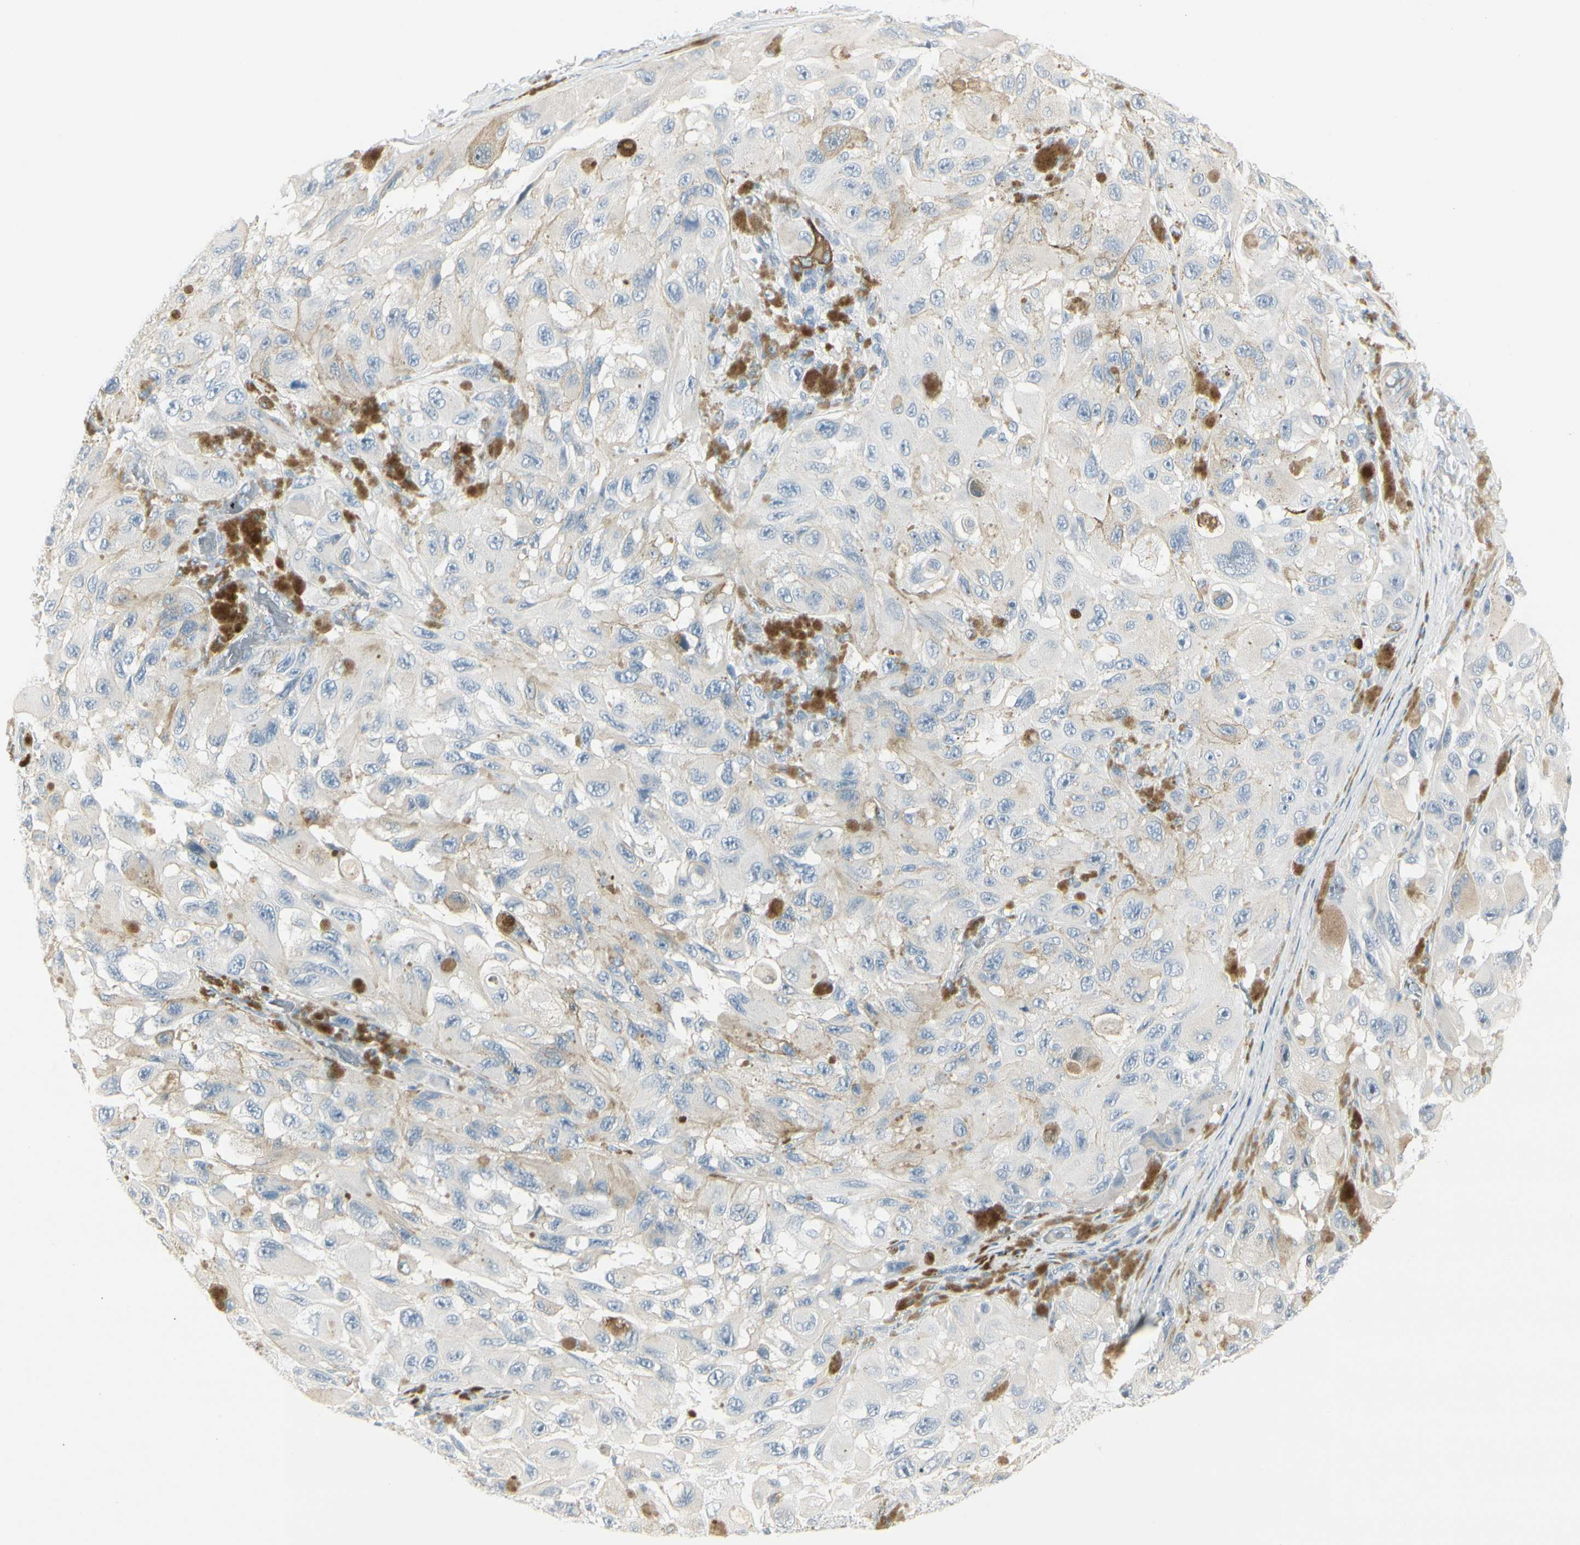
{"staining": {"intensity": "weak", "quantity": "<25%", "location": "cytoplasmic/membranous"}, "tissue": "melanoma", "cell_type": "Tumor cells", "image_type": "cancer", "snomed": [{"axis": "morphology", "description": "Malignant melanoma, NOS"}, {"axis": "topography", "description": "Skin"}], "caption": "This is an immunohistochemistry (IHC) micrograph of human melanoma. There is no positivity in tumor cells.", "gene": "CDHR5", "patient": {"sex": "female", "age": 73}}